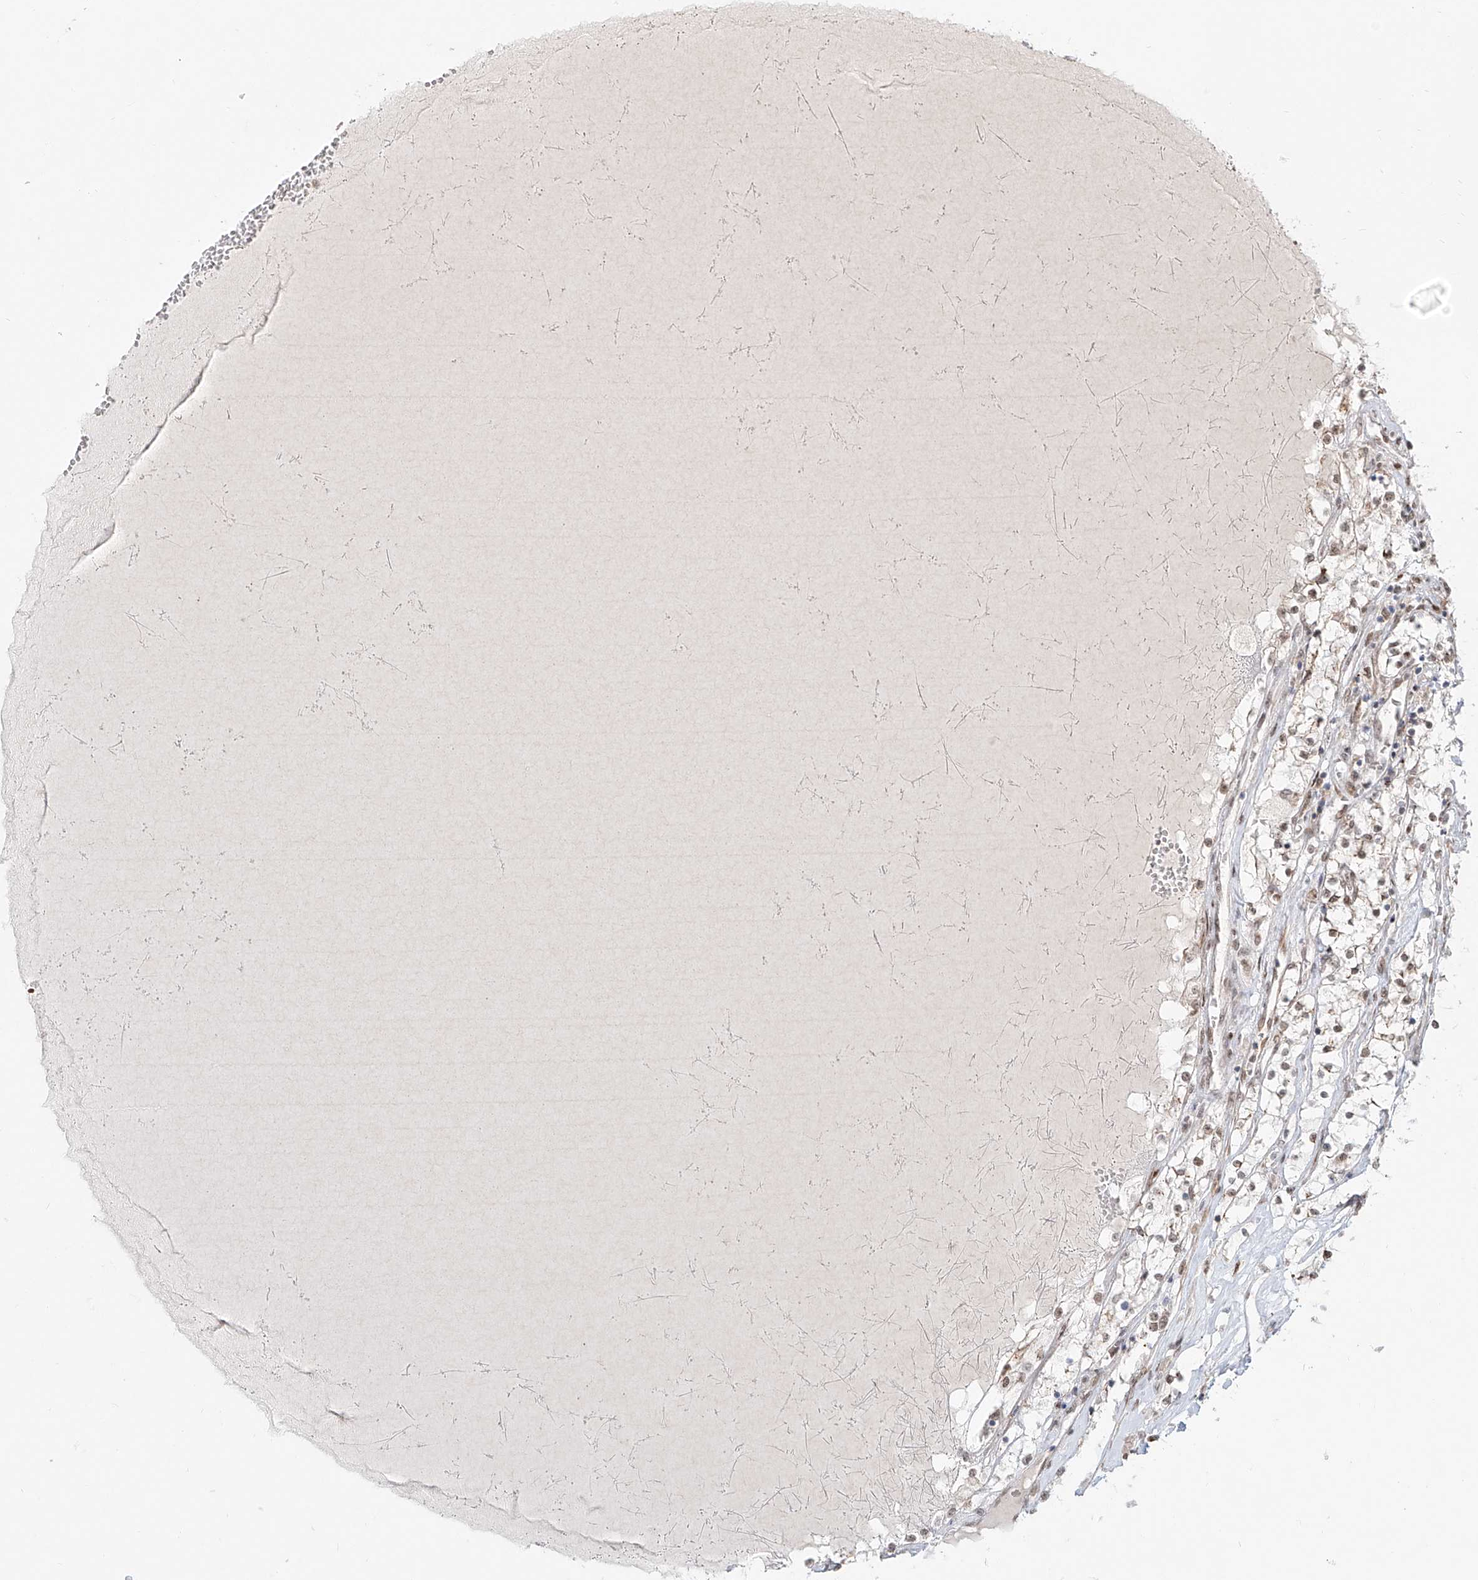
{"staining": {"intensity": "moderate", "quantity": ">75%", "location": "nuclear"}, "tissue": "renal cancer", "cell_type": "Tumor cells", "image_type": "cancer", "snomed": [{"axis": "morphology", "description": "Normal tissue, NOS"}, {"axis": "morphology", "description": "Adenocarcinoma, NOS"}, {"axis": "topography", "description": "Kidney"}], "caption": "Immunohistochemical staining of human adenocarcinoma (renal) displays medium levels of moderate nuclear positivity in about >75% of tumor cells.", "gene": "ZNF710", "patient": {"sex": "male", "age": 68}}